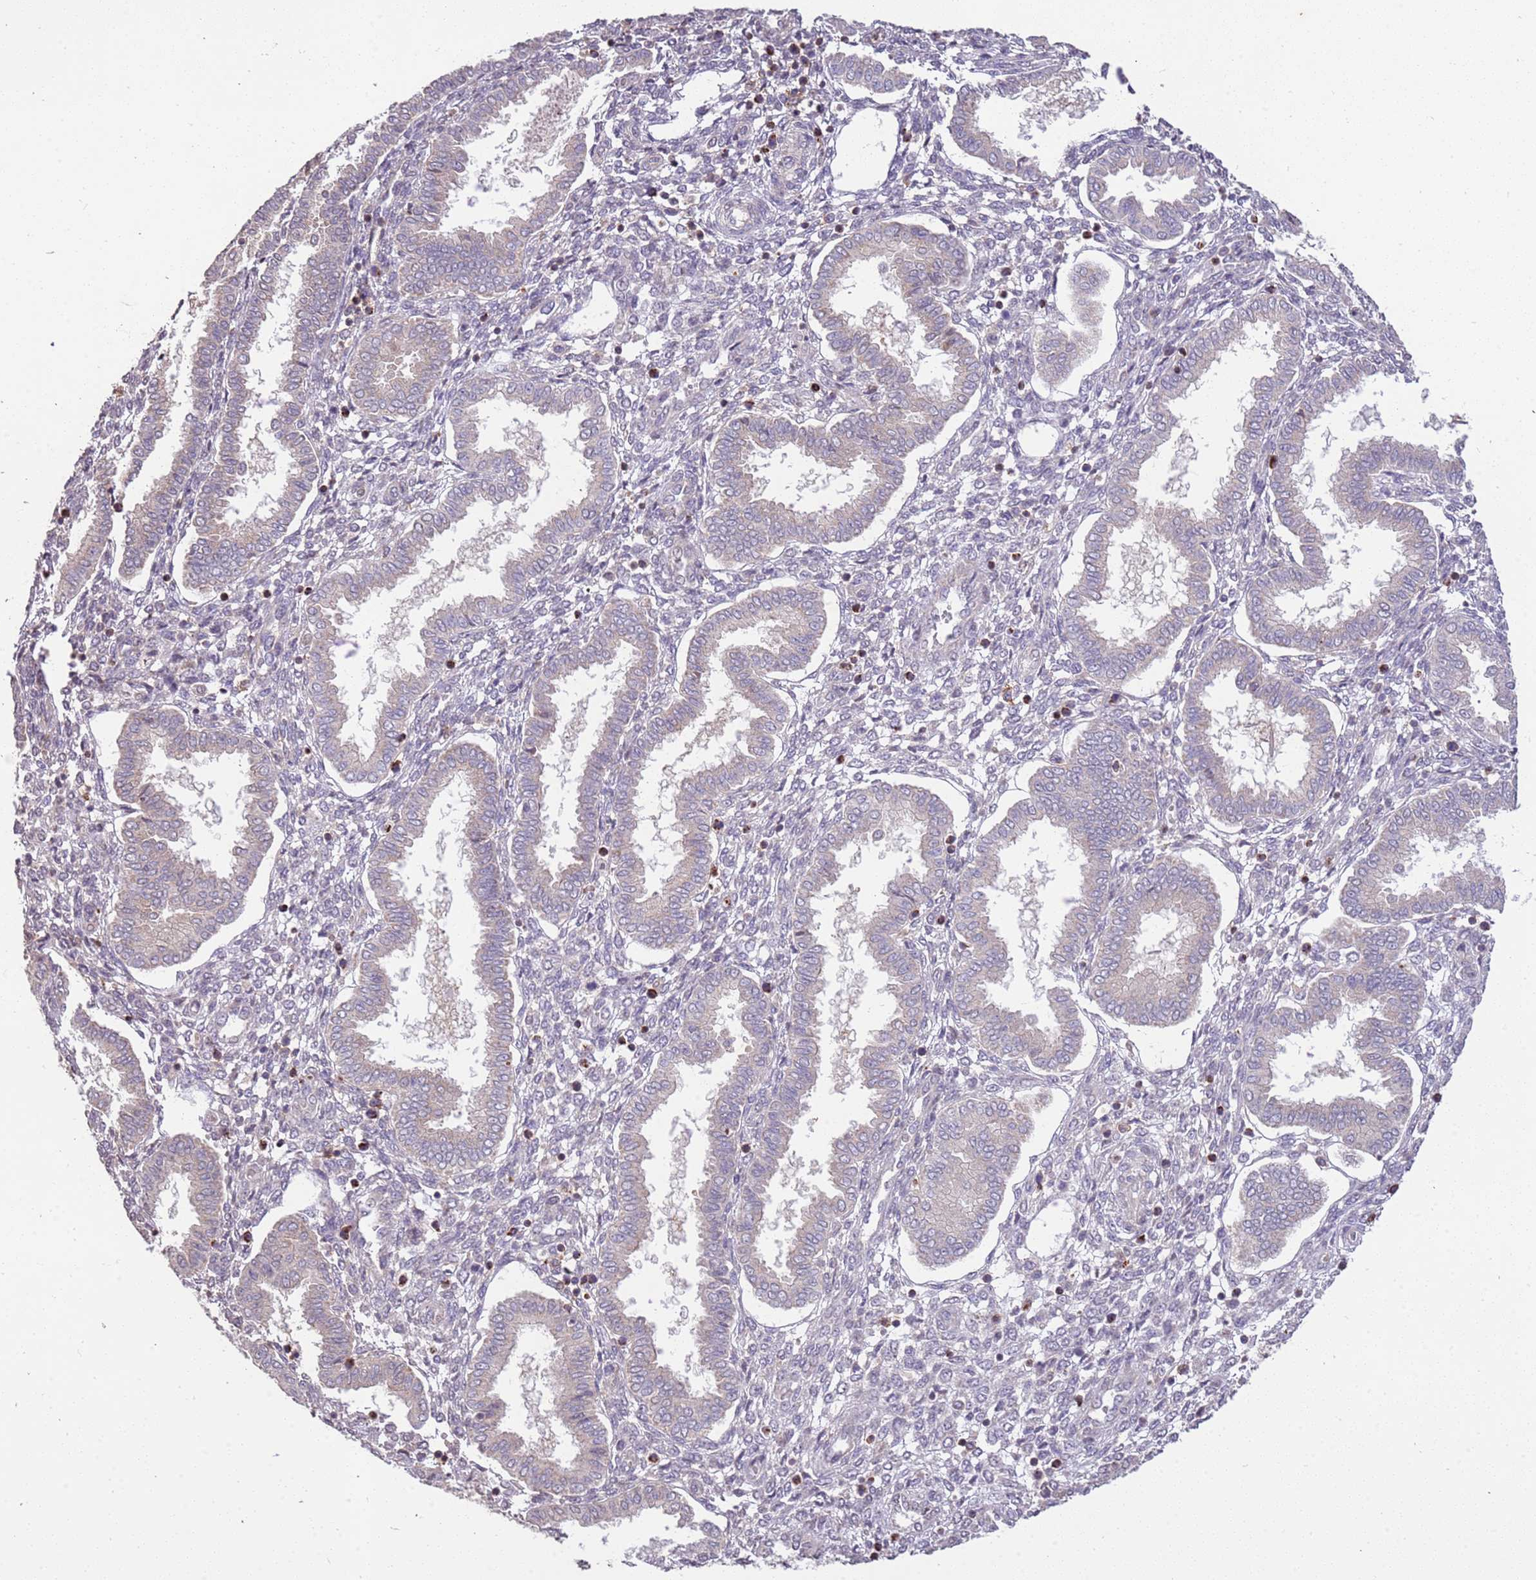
{"staining": {"intensity": "weak", "quantity": "<25%", "location": "cytoplasmic/membranous"}, "tissue": "endometrium", "cell_type": "Cells in endometrial stroma", "image_type": "normal", "snomed": [{"axis": "morphology", "description": "Normal tissue, NOS"}, {"axis": "topography", "description": "Endometrium"}], "caption": "A micrograph of human endometrium is negative for staining in cells in endometrial stroma. (DAB (3,3'-diaminobenzidine) IHC, high magnification).", "gene": "SLC16A4", "patient": {"sex": "female", "age": 24}}